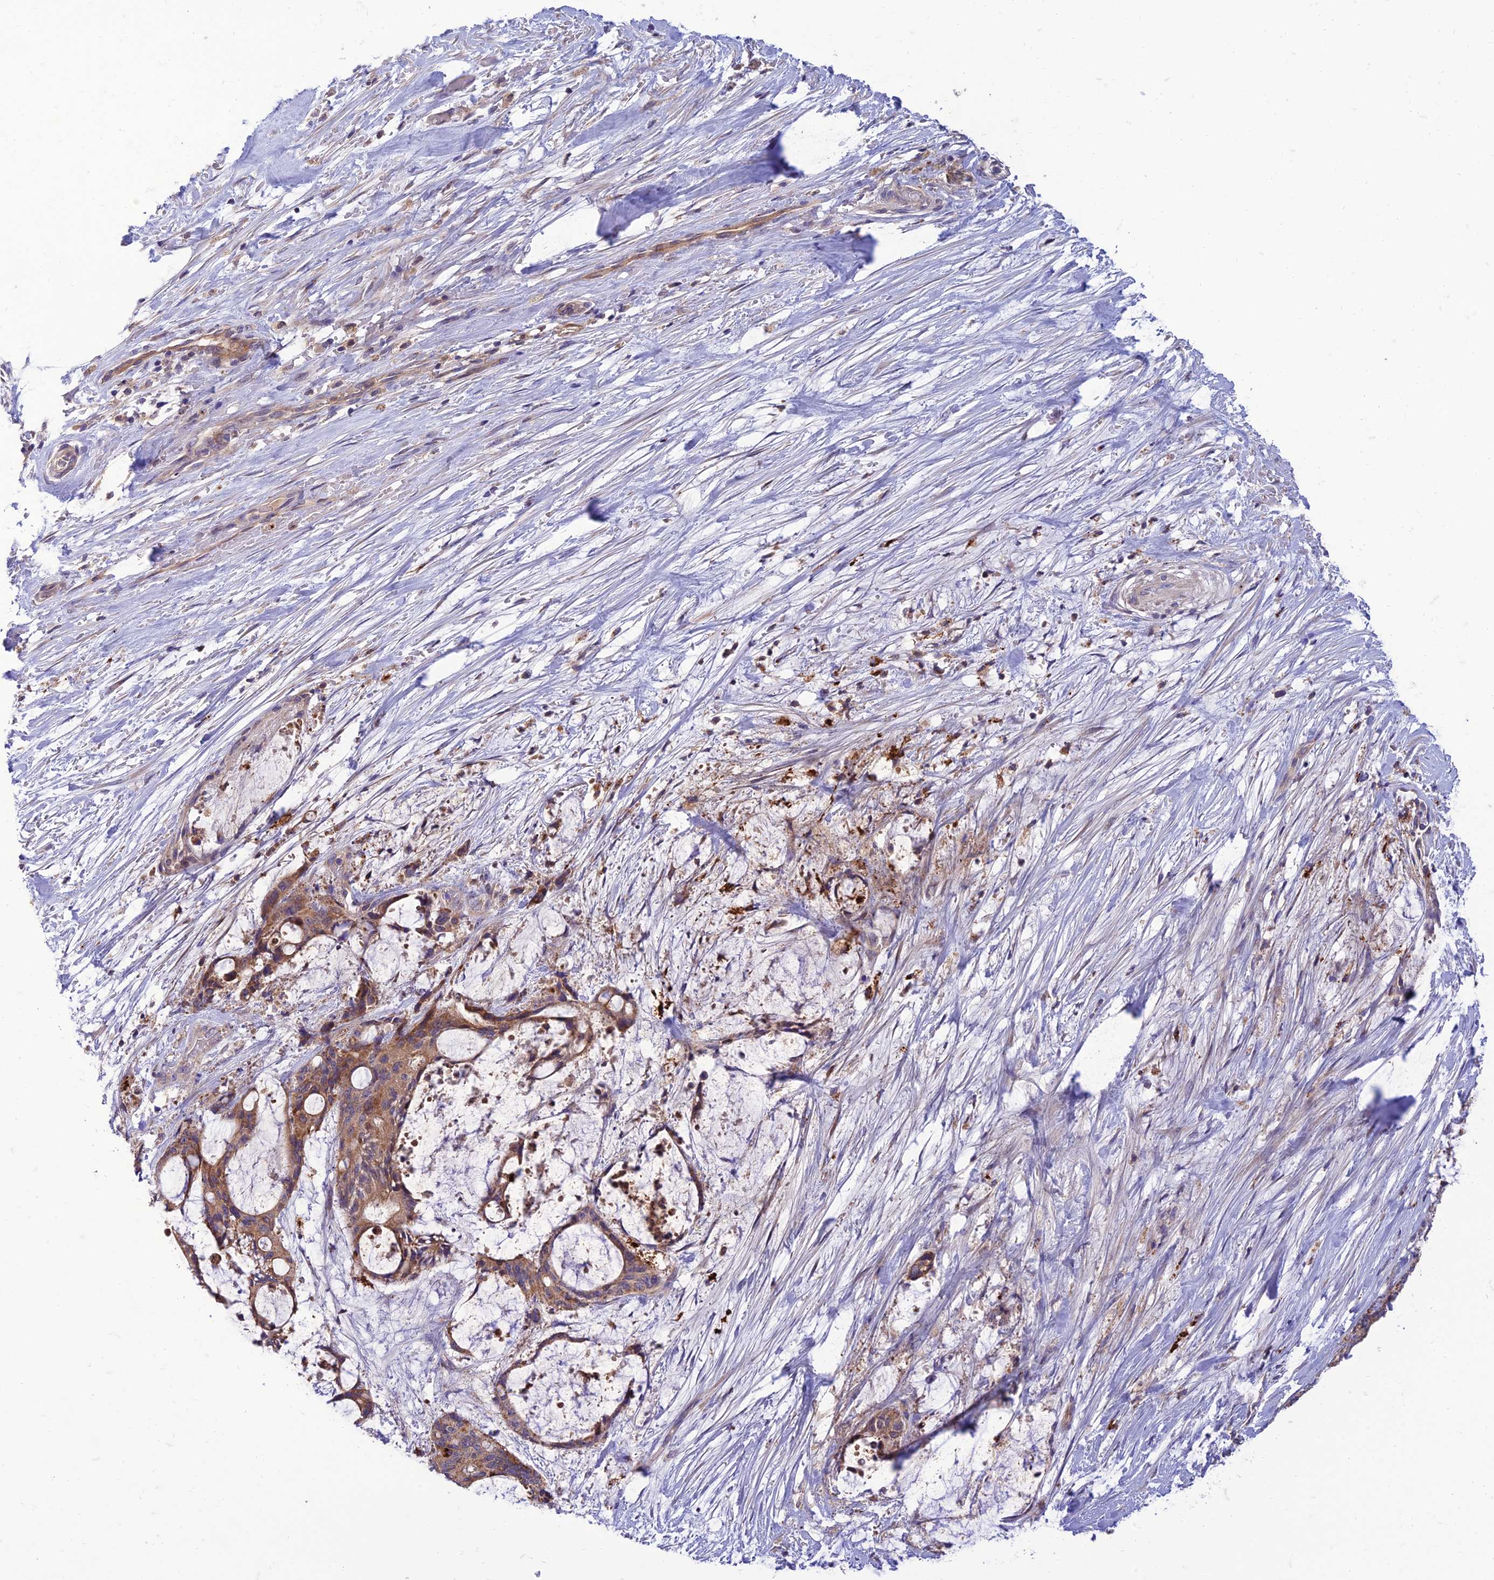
{"staining": {"intensity": "moderate", "quantity": ">75%", "location": "cytoplasmic/membranous"}, "tissue": "liver cancer", "cell_type": "Tumor cells", "image_type": "cancer", "snomed": [{"axis": "morphology", "description": "Normal tissue, NOS"}, {"axis": "morphology", "description": "Cholangiocarcinoma"}, {"axis": "topography", "description": "Liver"}, {"axis": "topography", "description": "Peripheral nerve tissue"}], "caption": "Immunohistochemistry (IHC) staining of liver cholangiocarcinoma, which reveals medium levels of moderate cytoplasmic/membranous staining in approximately >75% of tumor cells indicating moderate cytoplasmic/membranous protein positivity. The staining was performed using DAB (brown) for protein detection and nuclei were counterstained in hematoxylin (blue).", "gene": "IRAK3", "patient": {"sex": "female", "age": 73}}